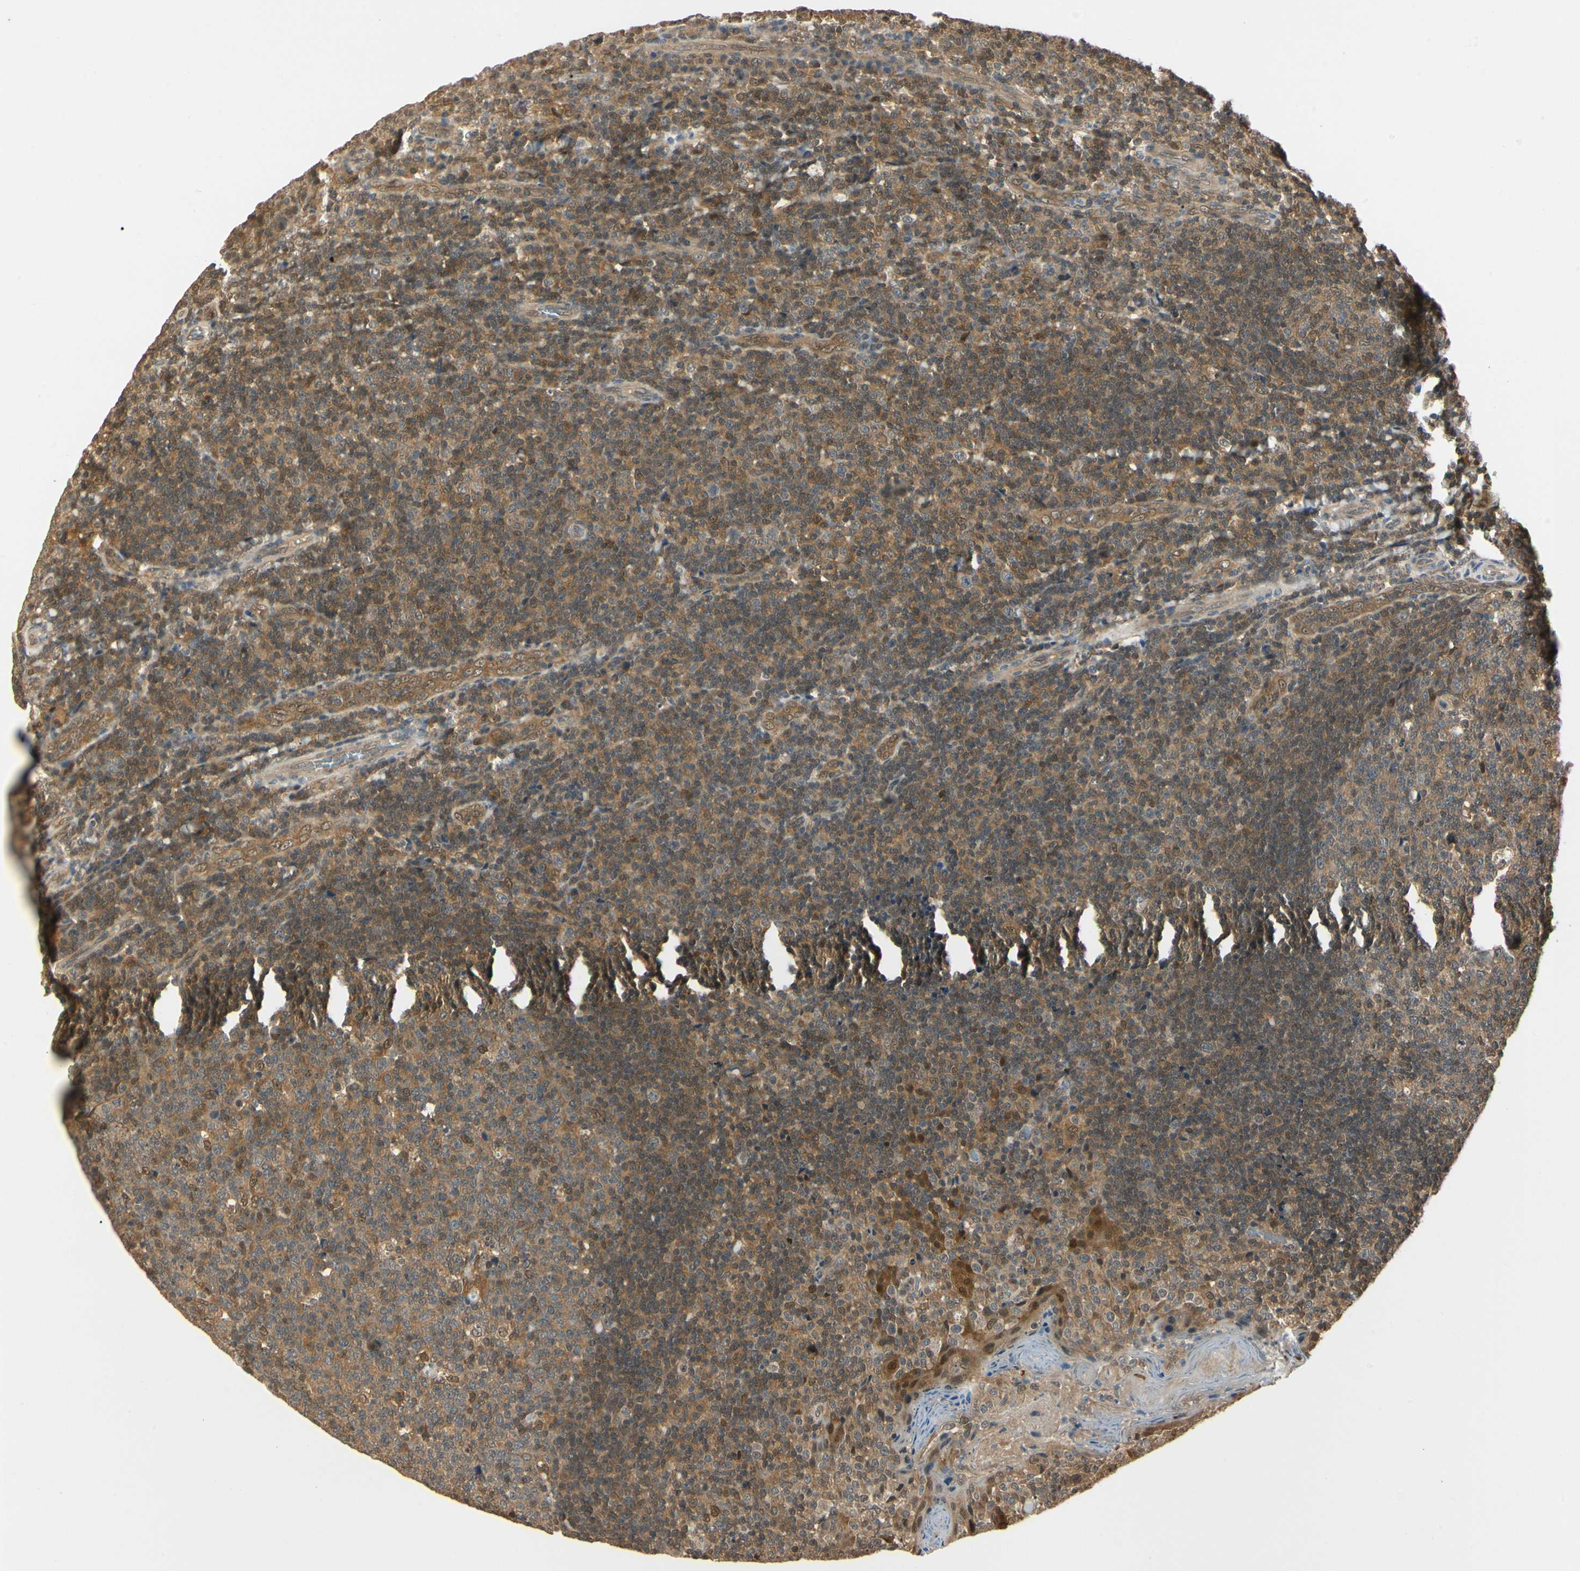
{"staining": {"intensity": "moderate", "quantity": ">75%", "location": "cytoplasmic/membranous"}, "tissue": "tonsil", "cell_type": "Germinal center cells", "image_type": "normal", "snomed": [{"axis": "morphology", "description": "Normal tissue, NOS"}, {"axis": "topography", "description": "Tonsil"}], "caption": "About >75% of germinal center cells in unremarkable tonsil exhibit moderate cytoplasmic/membranous protein staining as visualized by brown immunohistochemical staining.", "gene": "UBE2Z", "patient": {"sex": "male", "age": 17}}